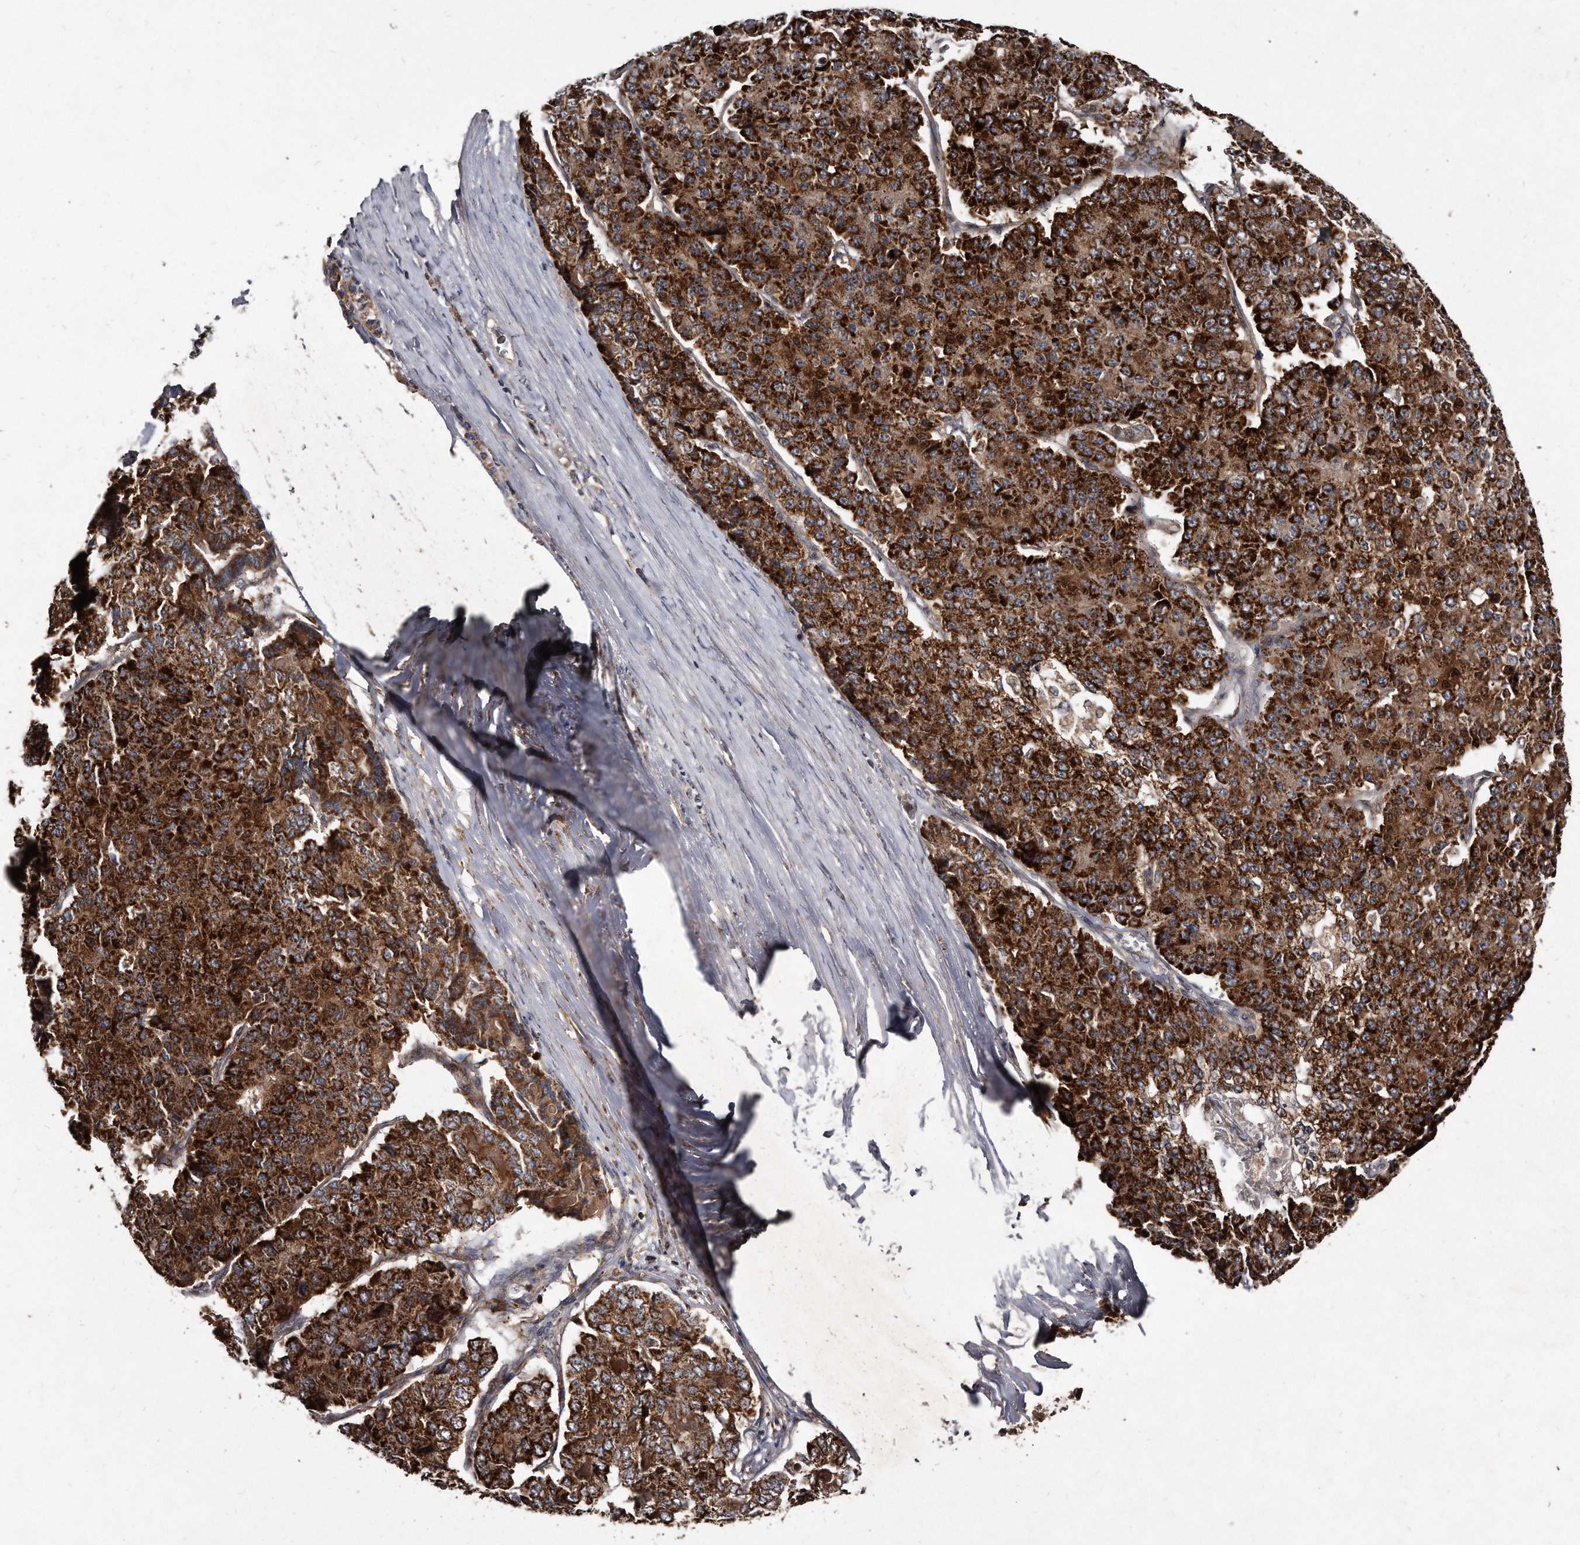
{"staining": {"intensity": "strong", "quantity": ">75%", "location": "cytoplasmic/membranous"}, "tissue": "pancreatic cancer", "cell_type": "Tumor cells", "image_type": "cancer", "snomed": [{"axis": "morphology", "description": "Adenocarcinoma, NOS"}, {"axis": "topography", "description": "Pancreas"}], "caption": "IHC photomicrograph of human pancreatic adenocarcinoma stained for a protein (brown), which demonstrates high levels of strong cytoplasmic/membranous expression in about >75% of tumor cells.", "gene": "FAM136A", "patient": {"sex": "male", "age": 50}}